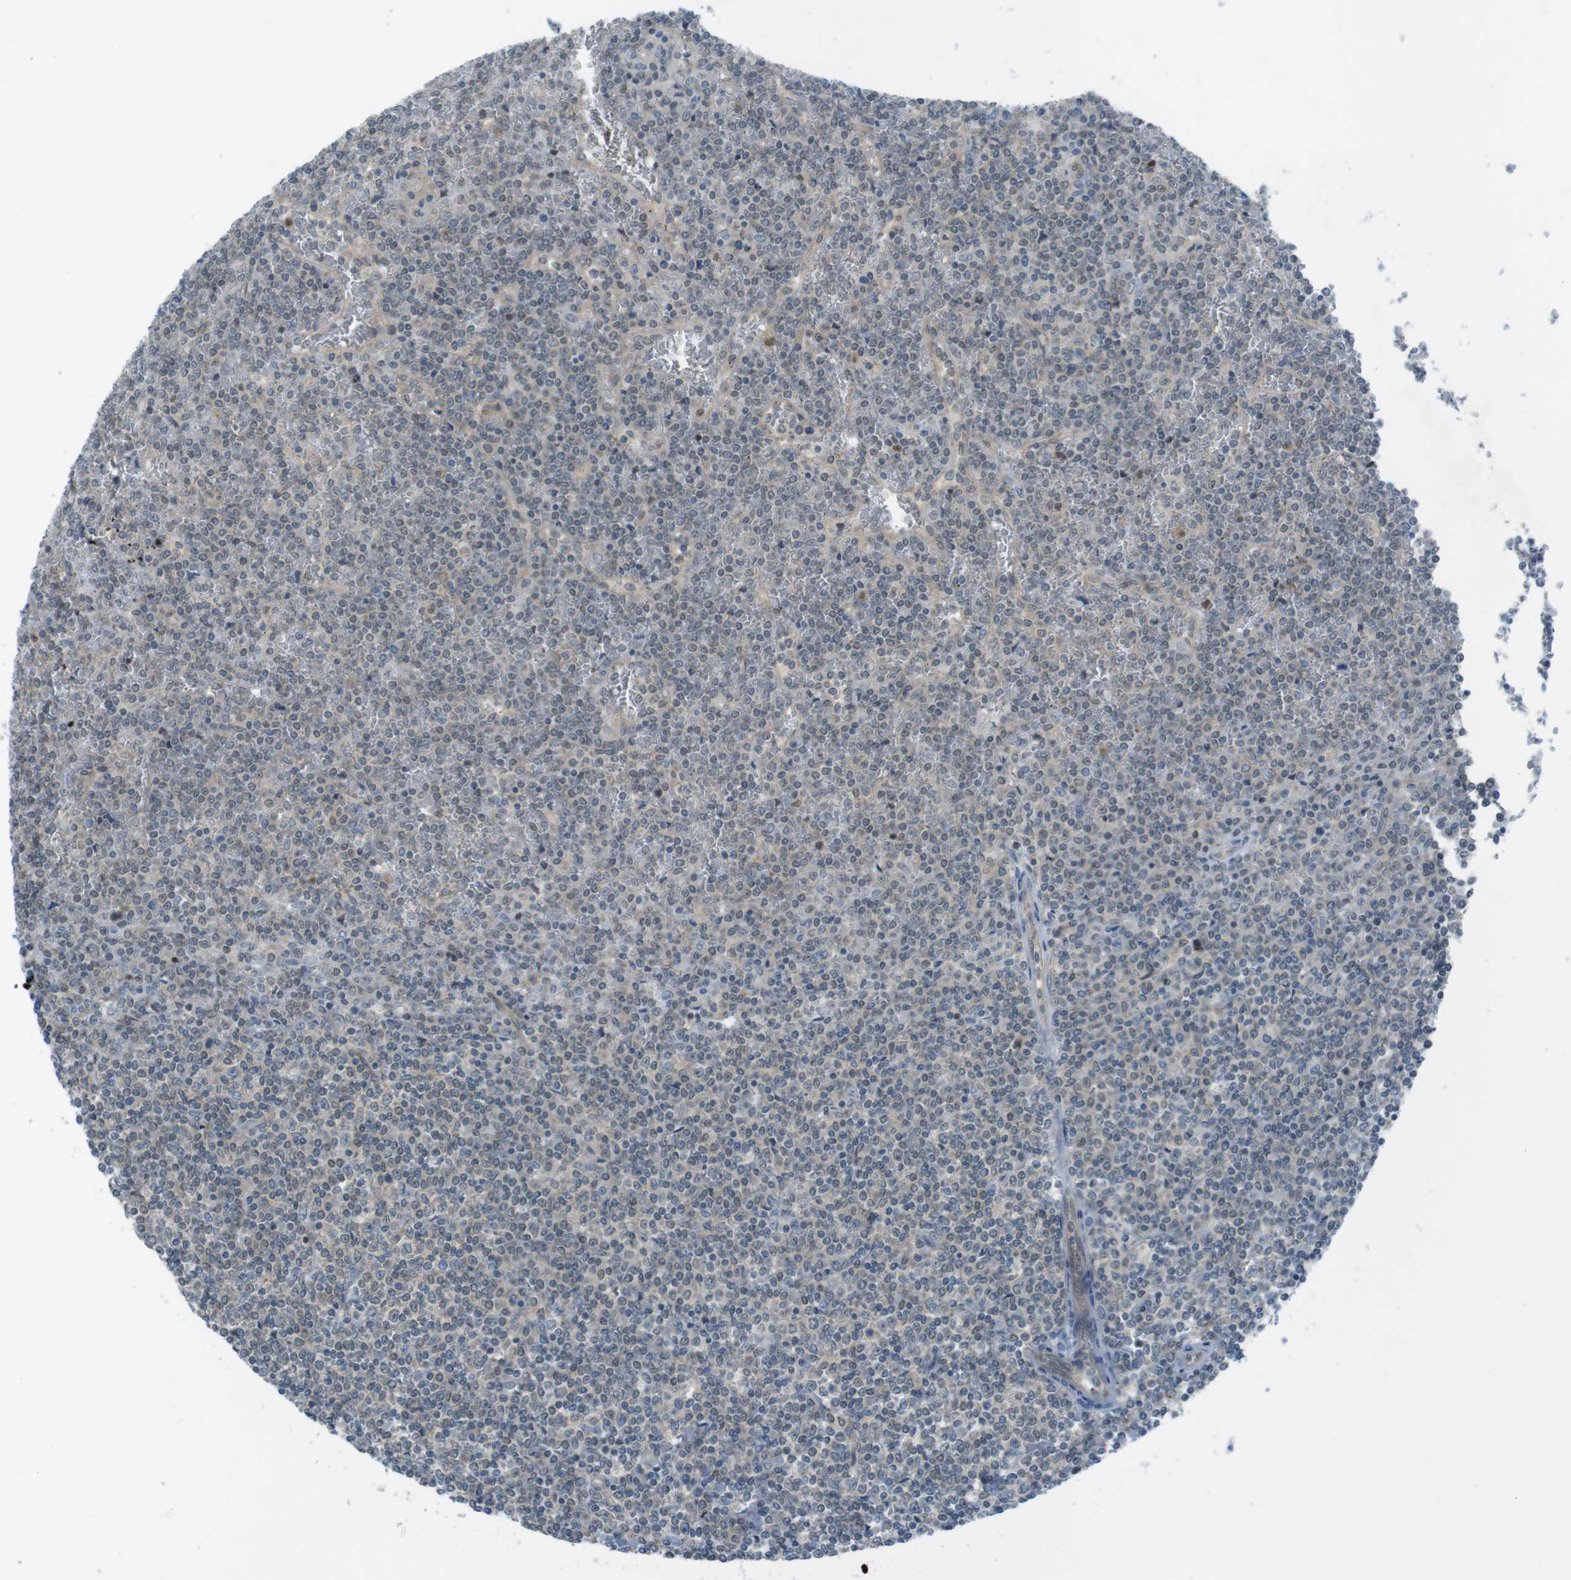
{"staining": {"intensity": "negative", "quantity": "none", "location": "none"}, "tissue": "lymphoma", "cell_type": "Tumor cells", "image_type": "cancer", "snomed": [{"axis": "morphology", "description": "Malignant lymphoma, non-Hodgkin's type, Low grade"}, {"axis": "topography", "description": "Spleen"}], "caption": "Immunohistochemistry (IHC) micrograph of low-grade malignant lymphoma, non-Hodgkin's type stained for a protein (brown), which exhibits no positivity in tumor cells. (DAB immunohistochemistry with hematoxylin counter stain).", "gene": "ZDHHC20", "patient": {"sex": "female", "age": 19}}